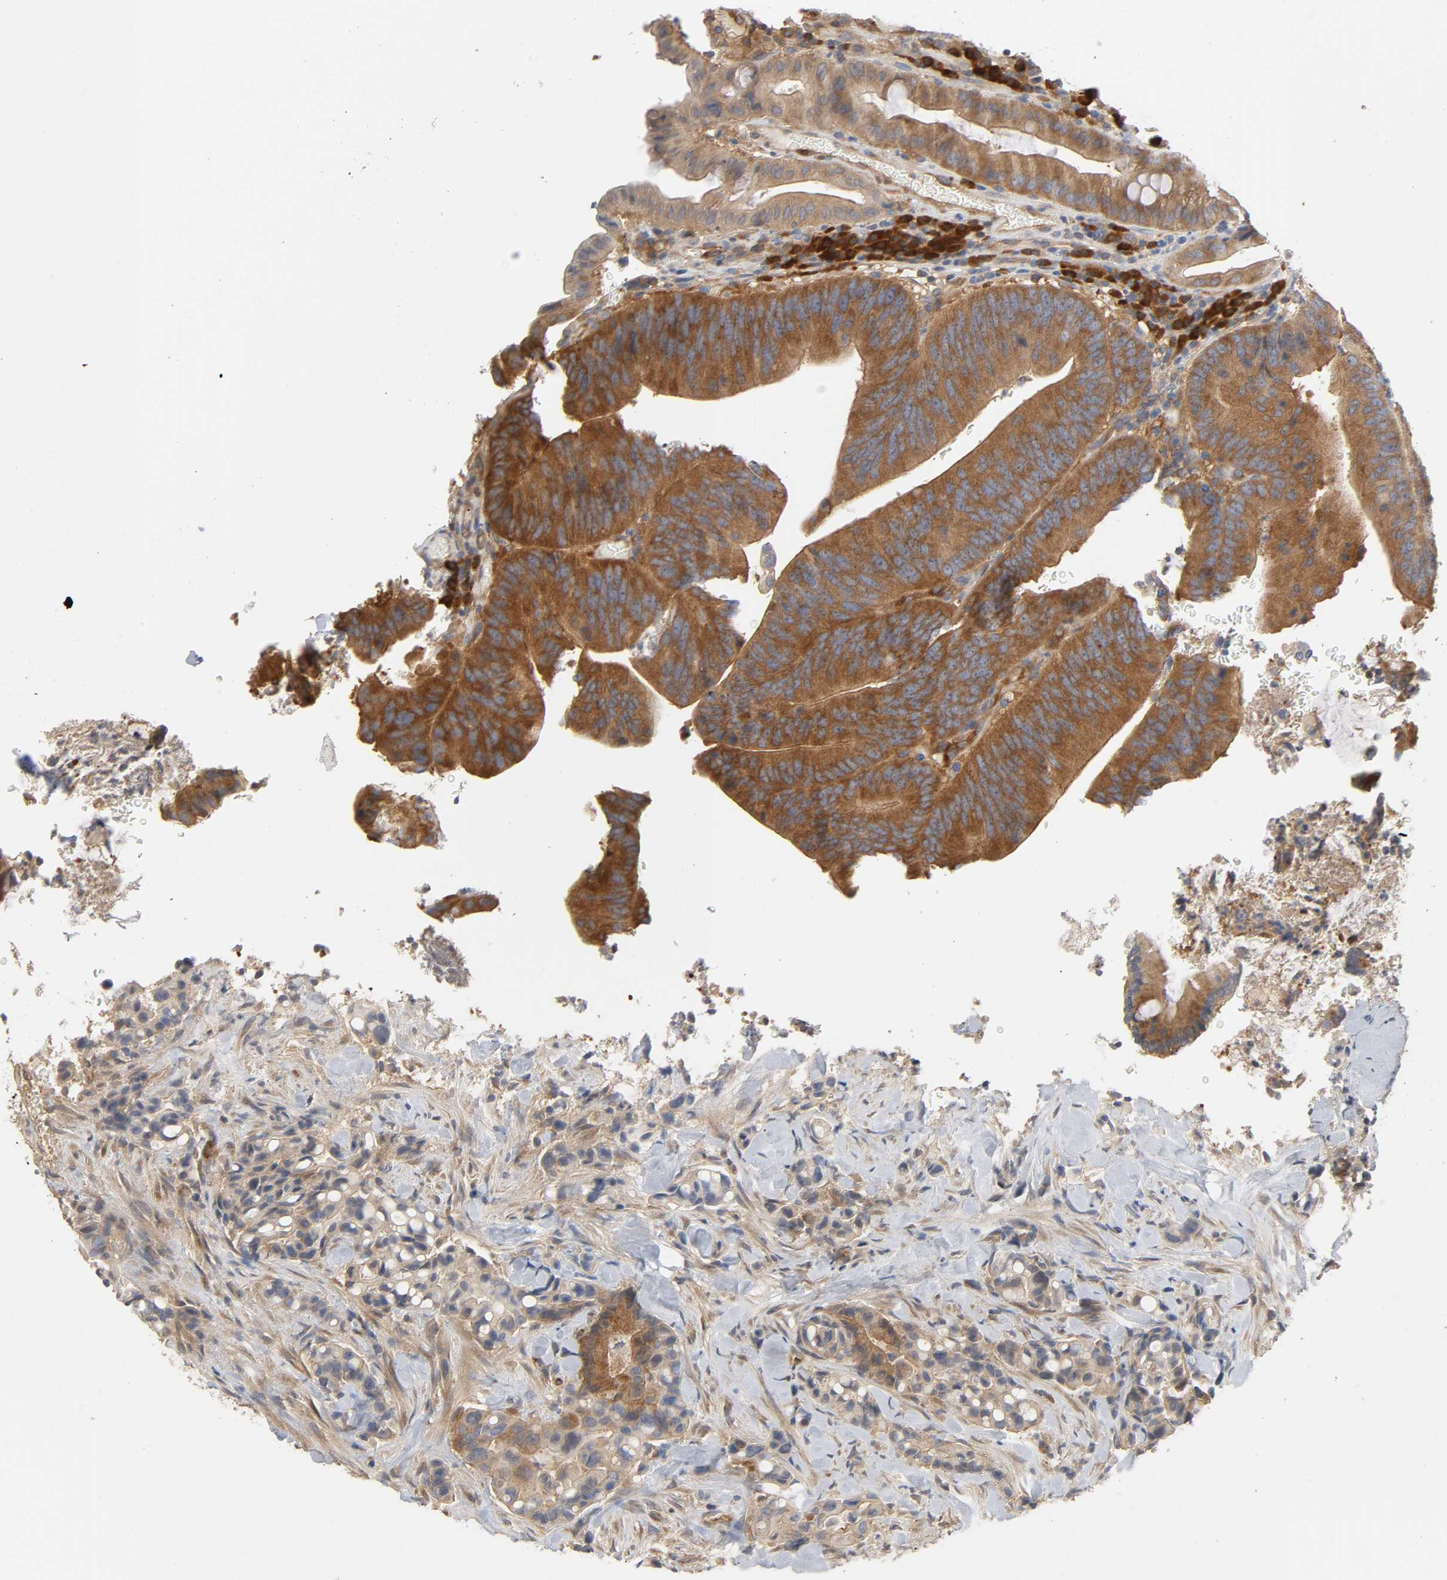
{"staining": {"intensity": "strong", "quantity": ">75%", "location": "cytoplasmic/membranous"}, "tissue": "colorectal cancer", "cell_type": "Tumor cells", "image_type": "cancer", "snomed": [{"axis": "morphology", "description": "Normal tissue, NOS"}, {"axis": "morphology", "description": "Adenocarcinoma, NOS"}, {"axis": "topography", "description": "Colon"}], "caption": "Immunohistochemistry micrograph of colorectal adenocarcinoma stained for a protein (brown), which demonstrates high levels of strong cytoplasmic/membranous positivity in about >75% of tumor cells.", "gene": "SCHIP1", "patient": {"sex": "male", "age": 82}}